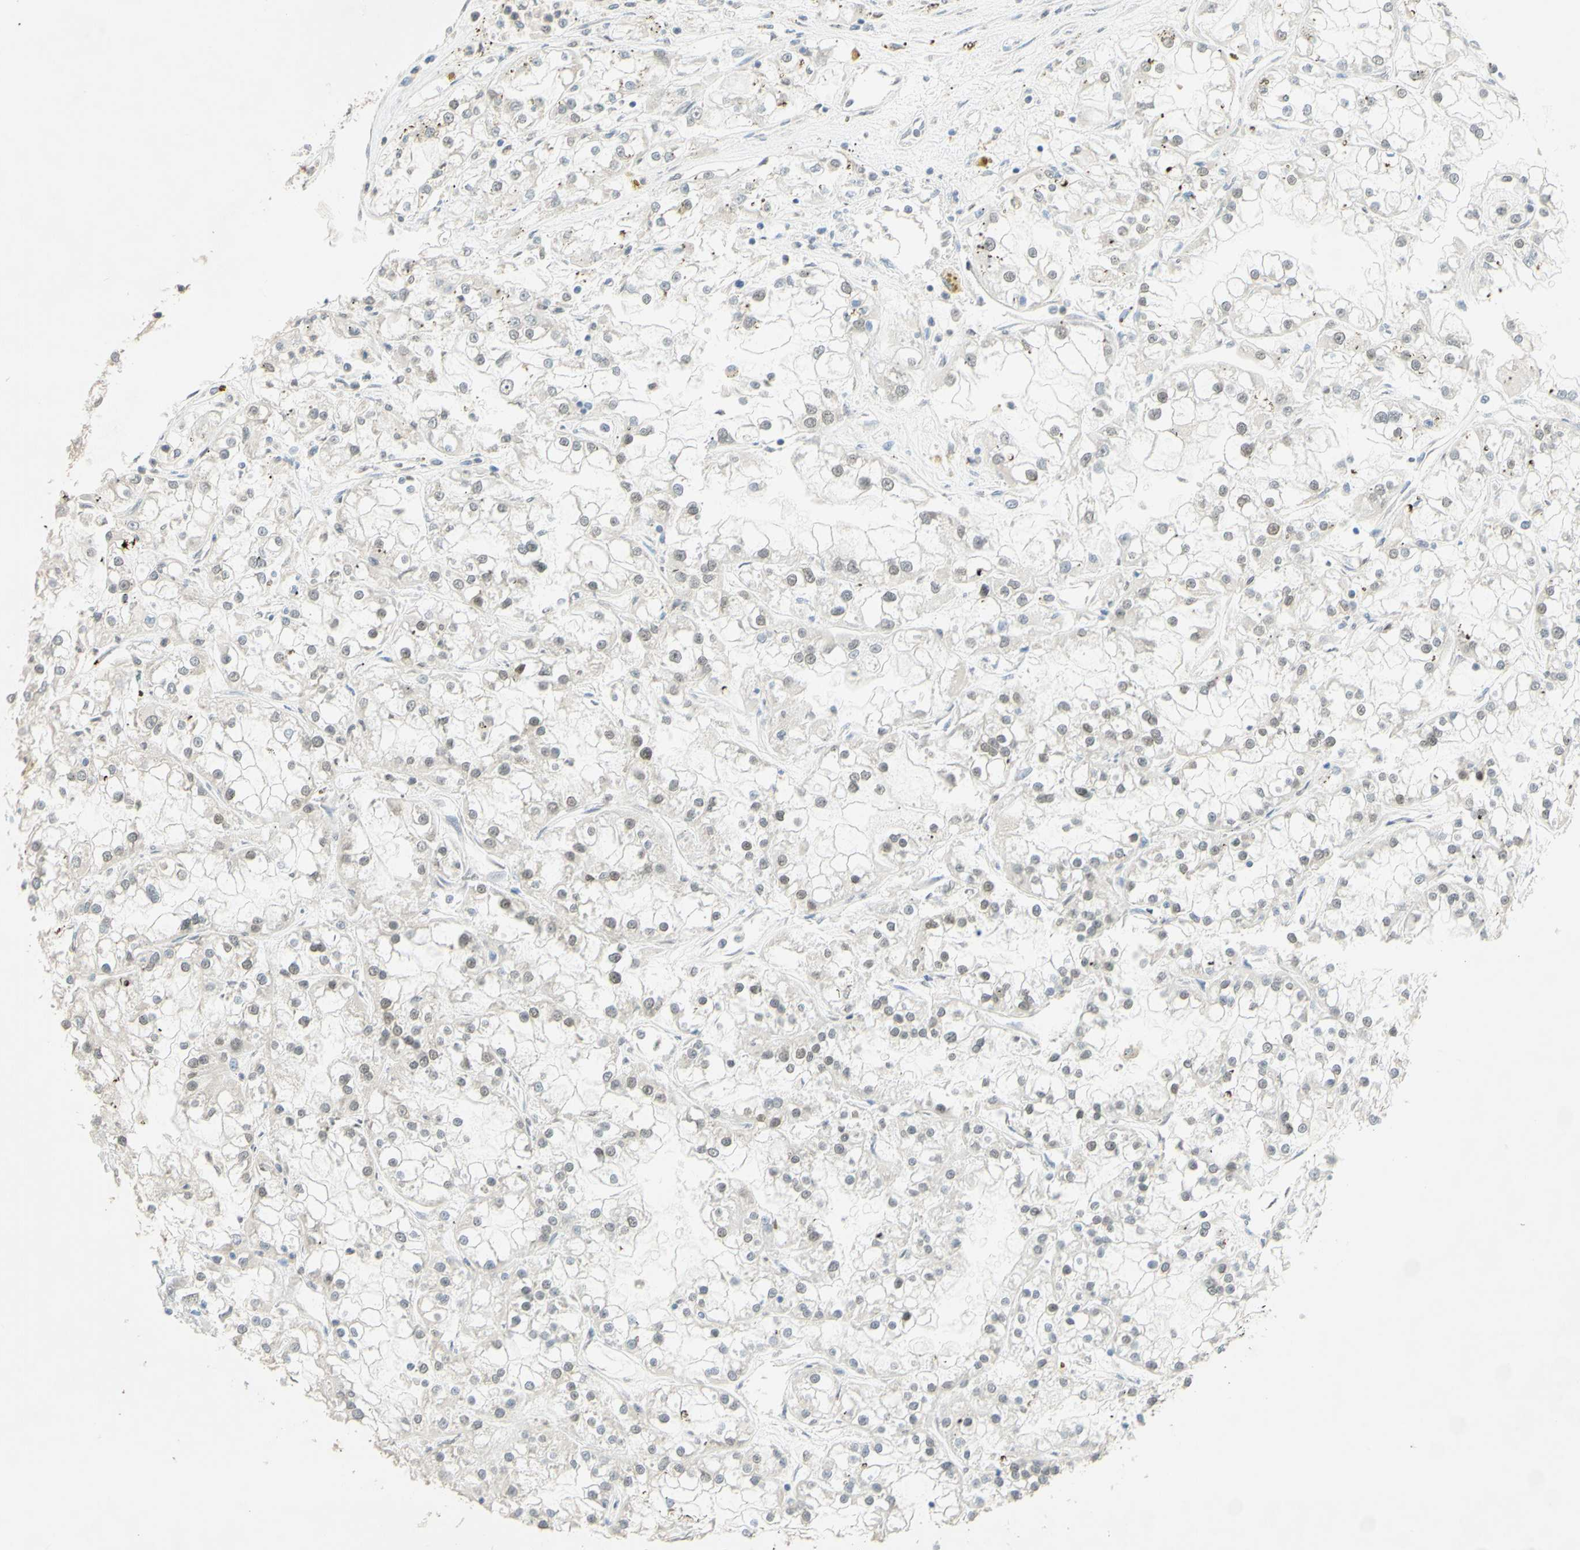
{"staining": {"intensity": "negative", "quantity": "none", "location": "none"}, "tissue": "renal cancer", "cell_type": "Tumor cells", "image_type": "cancer", "snomed": [{"axis": "morphology", "description": "Adenocarcinoma, NOS"}, {"axis": "topography", "description": "Kidney"}], "caption": "Renal cancer (adenocarcinoma) was stained to show a protein in brown. There is no significant staining in tumor cells. (IHC, brightfield microscopy, high magnification).", "gene": "POLB", "patient": {"sex": "female", "age": 52}}